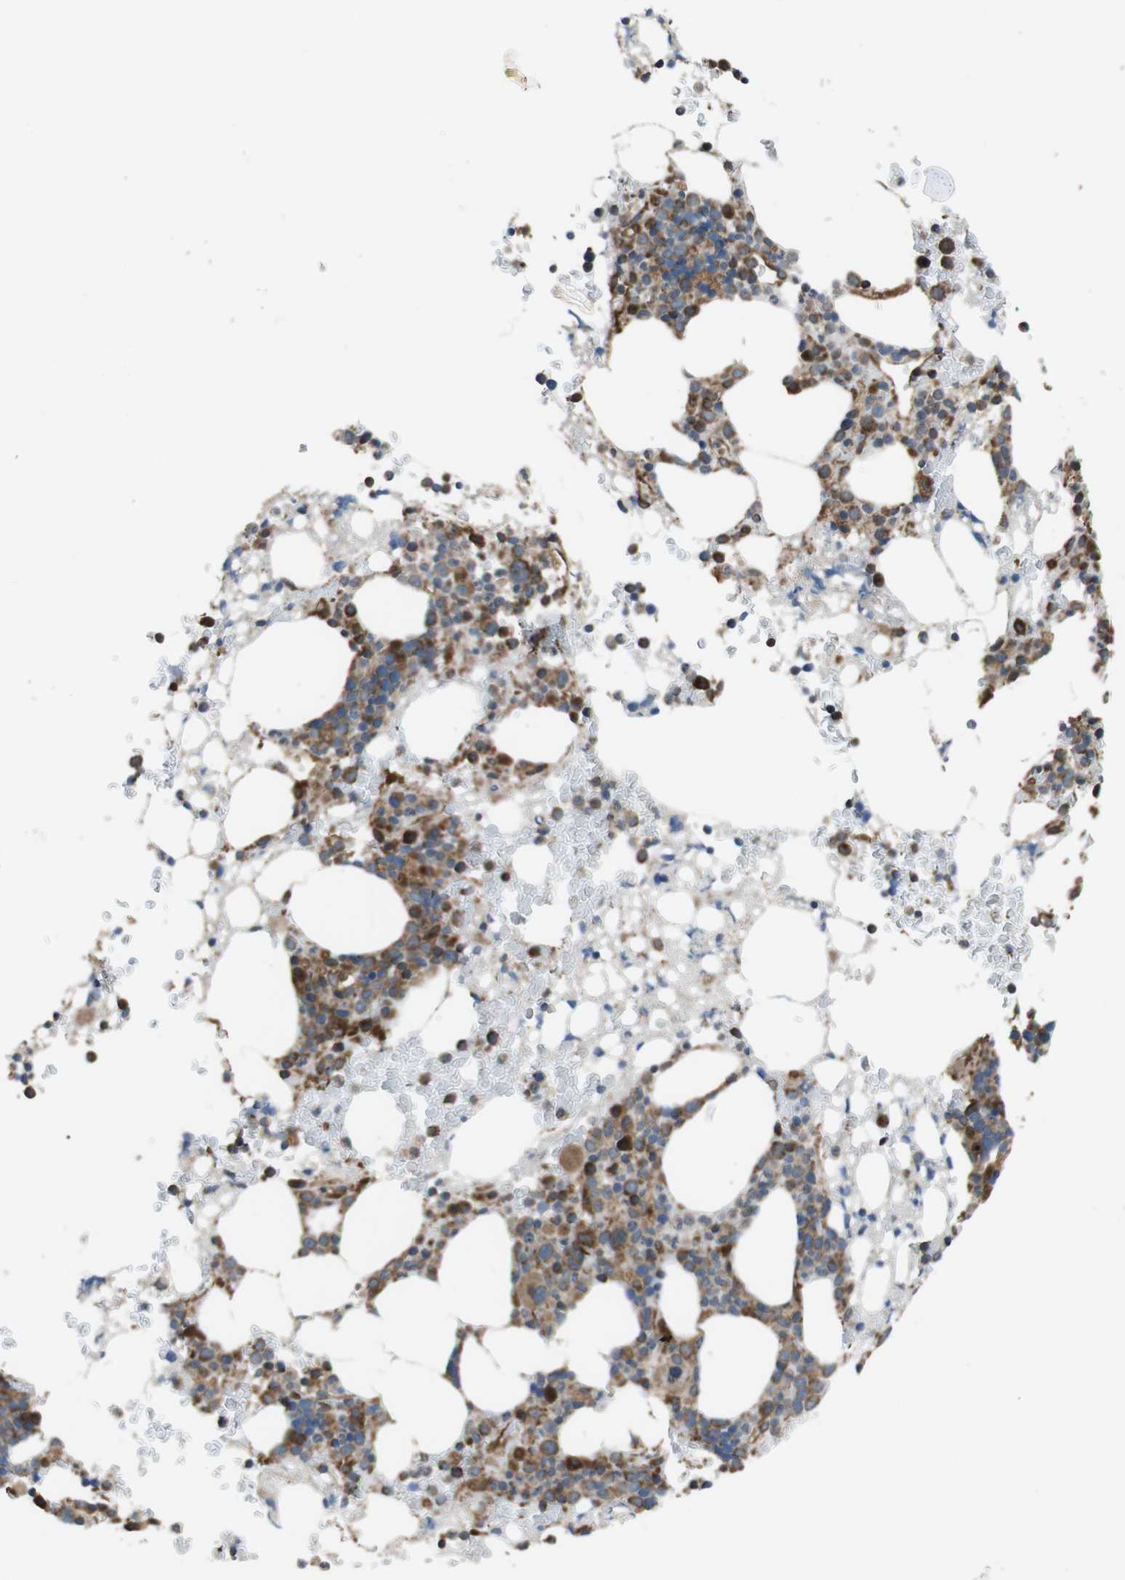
{"staining": {"intensity": "moderate", "quantity": "25%-75%", "location": "cytoplasmic/membranous"}, "tissue": "bone marrow", "cell_type": "Hematopoietic cells", "image_type": "normal", "snomed": [{"axis": "morphology", "description": "Normal tissue, NOS"}, {"axis": "morphology", "description": "Inflammation, NOS"}, {"axis": "topography", "description": "Bone marrow"}], "caption": "A high-resolution histopathology image shows immunohistochemistry (IHC) staining of benign bone marrow, which displays moderate cytoplasmic/membranous expression in about 25%-75% of hematopoietic cells.", "gene": "GIMAP8", "patient": {"sex": "female", "age": 84}}